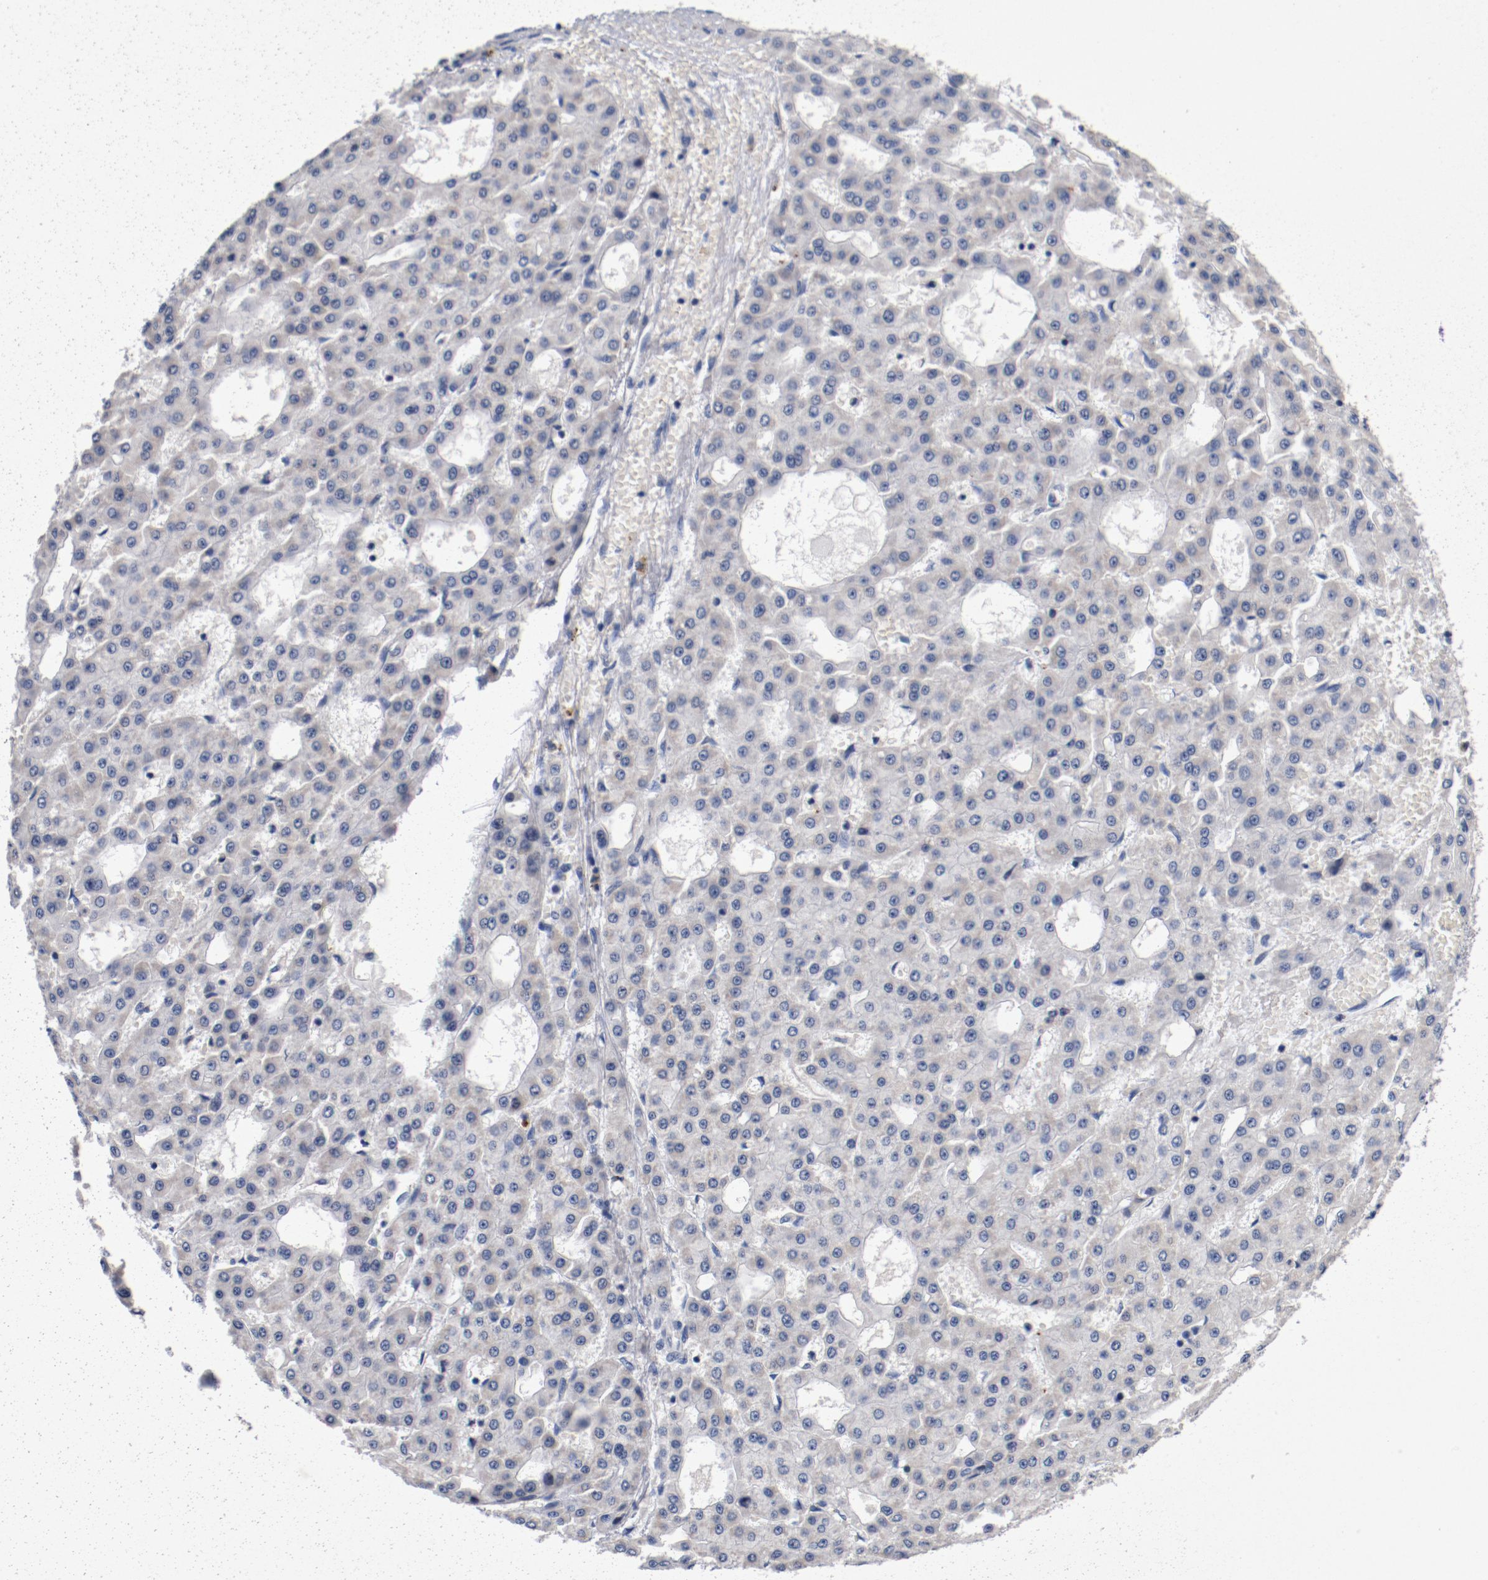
{"staining": {"intensity": "negative", "quantity": "none", "location": "none"}, "tissue": "liver cancer", "cell_type": "Tumor cells", "image_type": "cancer", "snomed": [{"axis": "morphology", "description": "Carcinoma, Hepatocellular, NOS"}, {"axis": "topography", "description": "Liver"}], "caption": "Immunohistochemical staining of hepatocellular carcinoma (liver) shows no significant positivity in tumor cells.", "gene": "PIM1", "patient": {"sex": "male", "age": 47}}